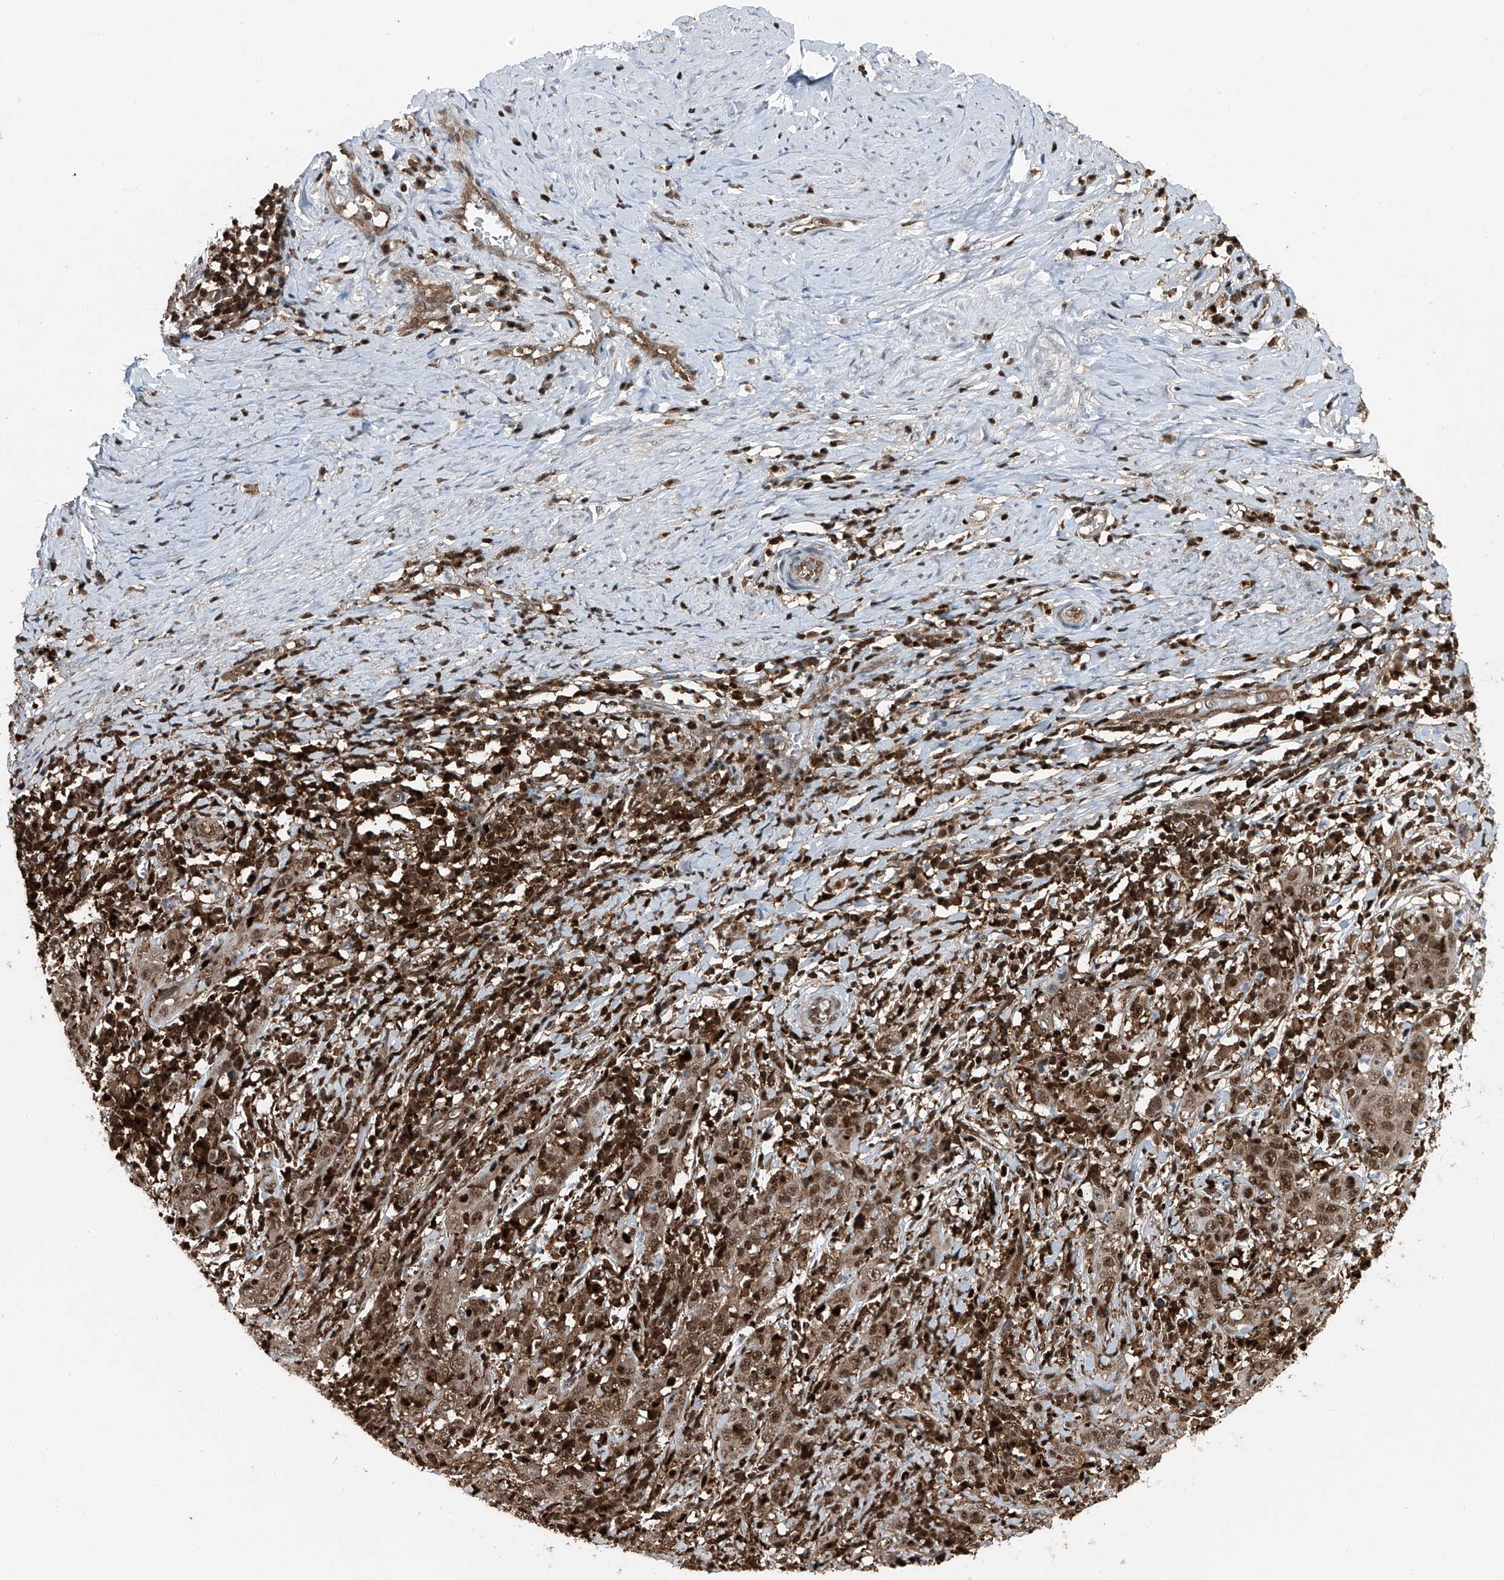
{"staining": {"intensity": "moderate", "quantity": ">75%", "location": "cytoplasmic/membranous,nuclear"}, "tissue": "cervical cancer", "cell_type": "Tumor cells", "image_type": "cancer", "snomed": [{"axis": "morphology", "description": "Squamous cell carcinoma, NOS"}, {"axis": "topography", "description": "Cervix"}], "caption": "Immunohistochemistry (DAB (3,3'-diaminobenzidine)) staining of human cervical cancer demonstrates moderate cytoplasmic/membranous and nuclear protein positivity in about >75% of tumor cells.", "gene": "PSMB10", "patient": {"sex": "female", "age": 46}}